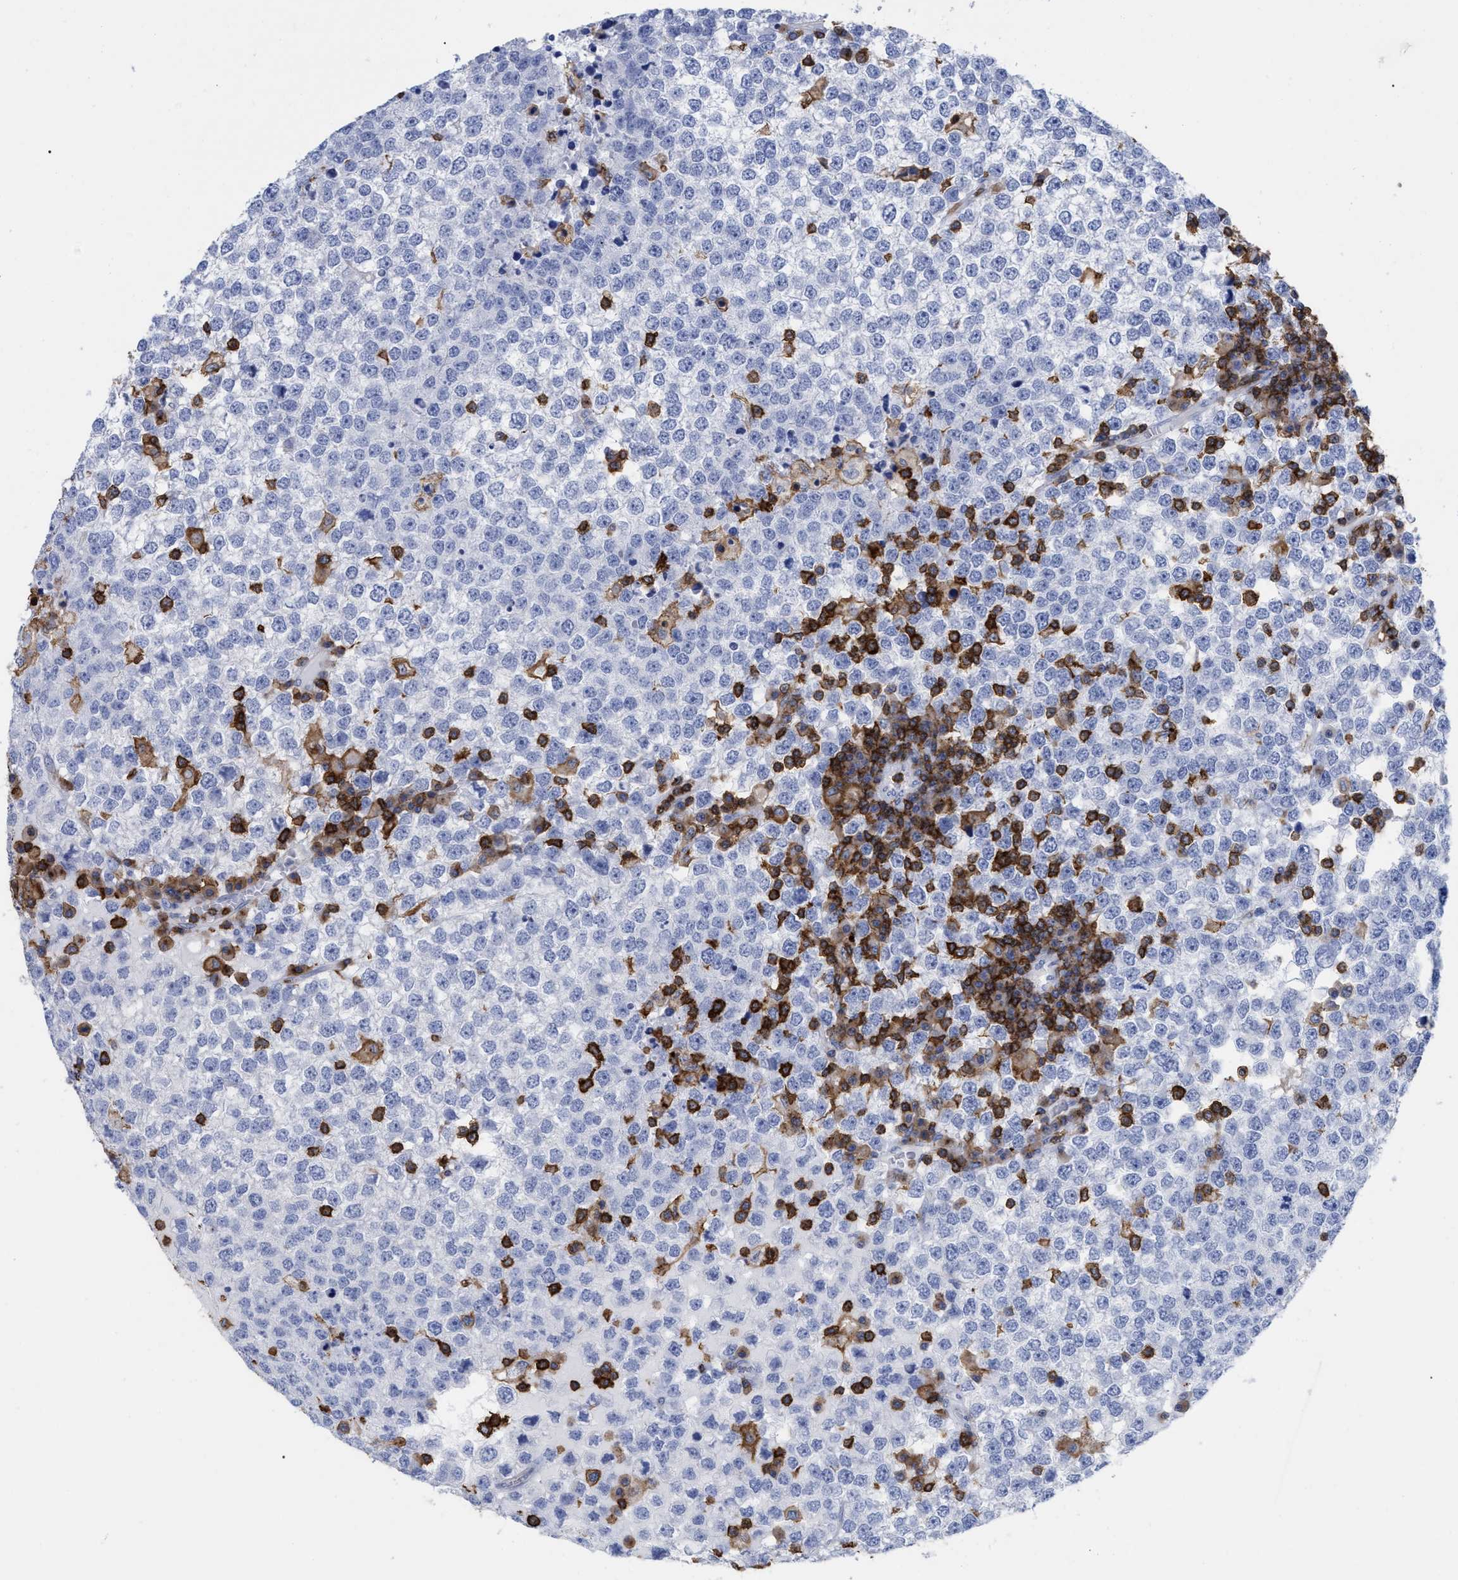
{"staining": {"intensity": "negative", "quantity": "none", "location": "none"}, "tissue": "testis cancer", "cell_type": "Tumor cells", "image_type": "cancer", "snomed": [{"axis": "morphology", "description": "Seminoma, NOS"}, {"axis": "topography", "description": "Testis"}], "caption": "Immunohistochemical staining of testis cancer shows no significant staining in tumor cells. (Brightfield microscopy of DAB immunohistochemistry (IHC) at high magnification).", "gene": "HCLS1", "patient": {"sex": "male", "age": 65}}